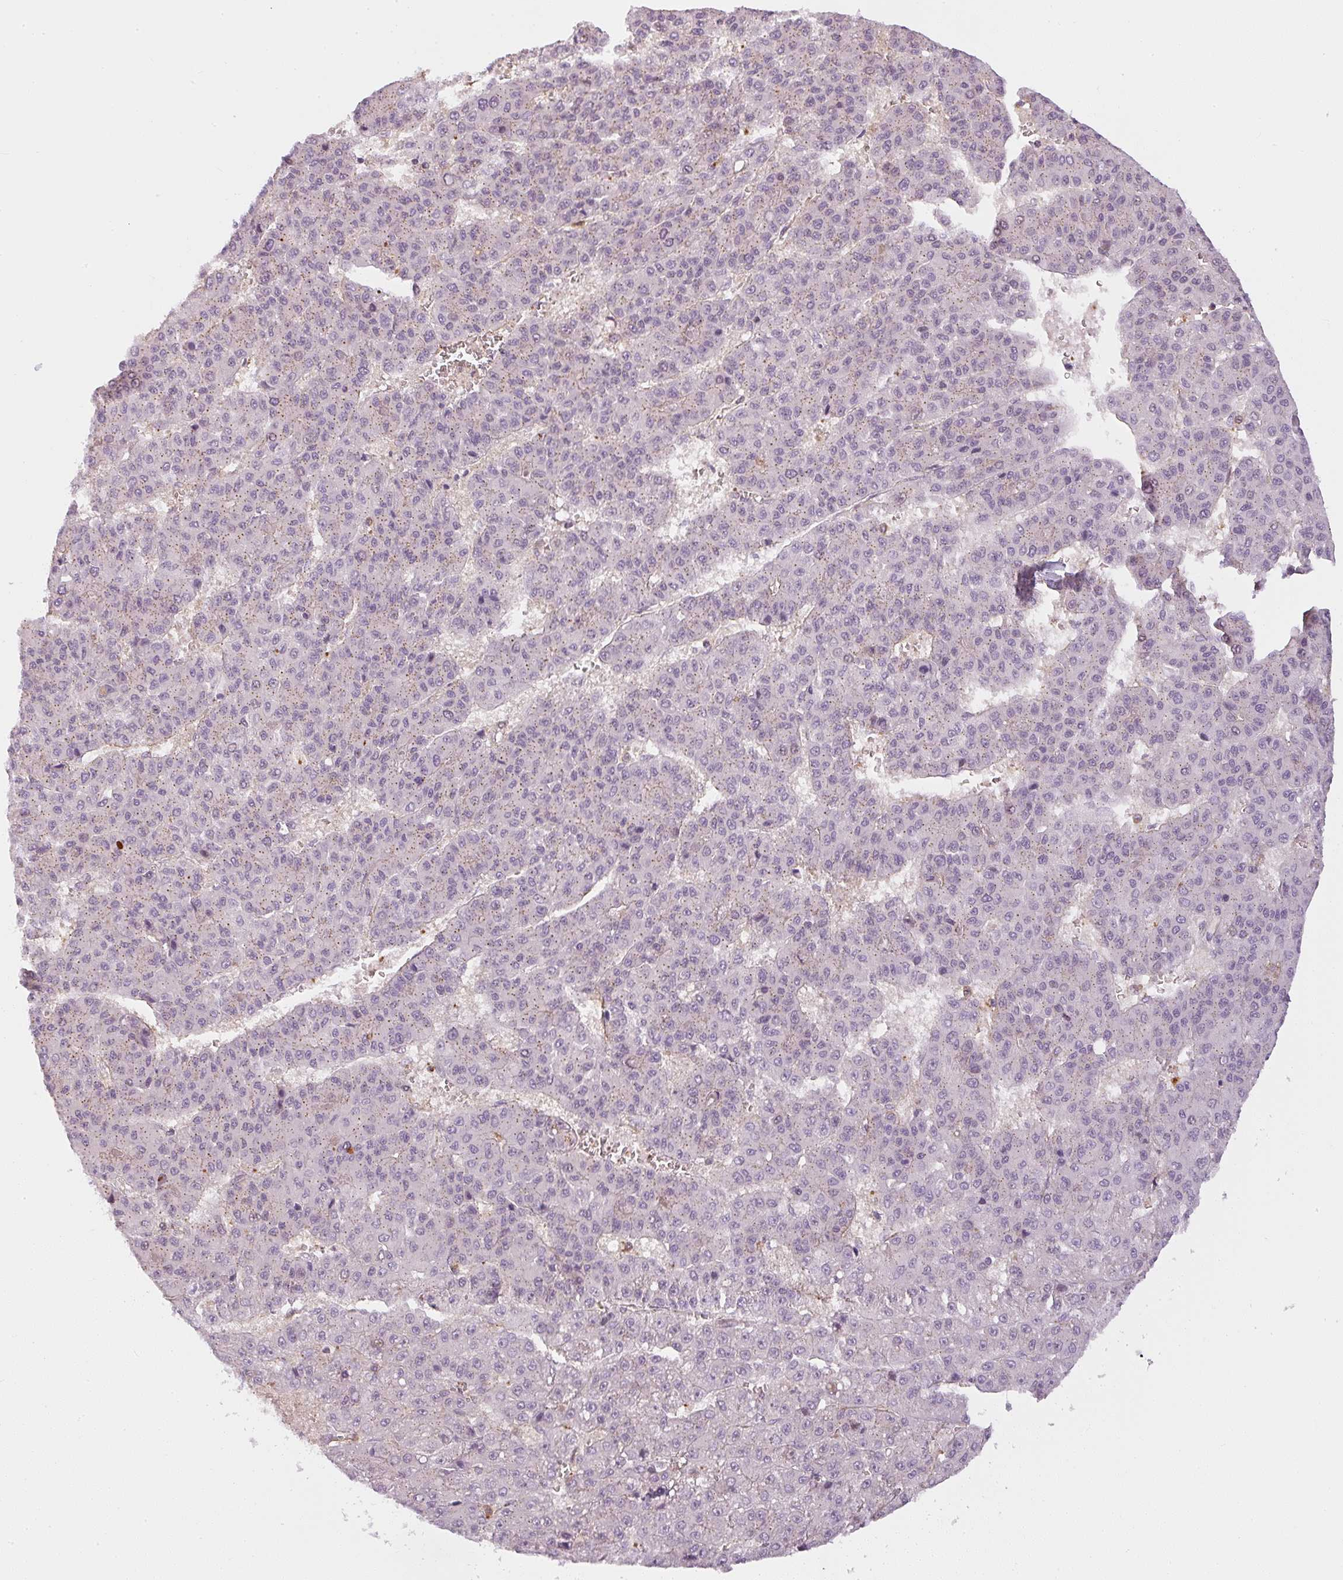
{"staining": {"intensity": "negative", "quantity": "none", "location": "none"}, "tissue": "liver cancer", "cell_type": "Tumor cells", "image_type": "cancer", "snomed": [{"axis": "morphology", "description": "Carcinoma, Hepatocellular, NOS"}, {"axis": "topography", "description": "Liver"}], "caption": "High magnification brightfield microscopy of liver cancer stained with DAB (brown) and counterstained with hematoxylin (blue): tumor cells show no significant staining.", "gene": "SULF1", "patient": {"sex": "male", "age": 70}}